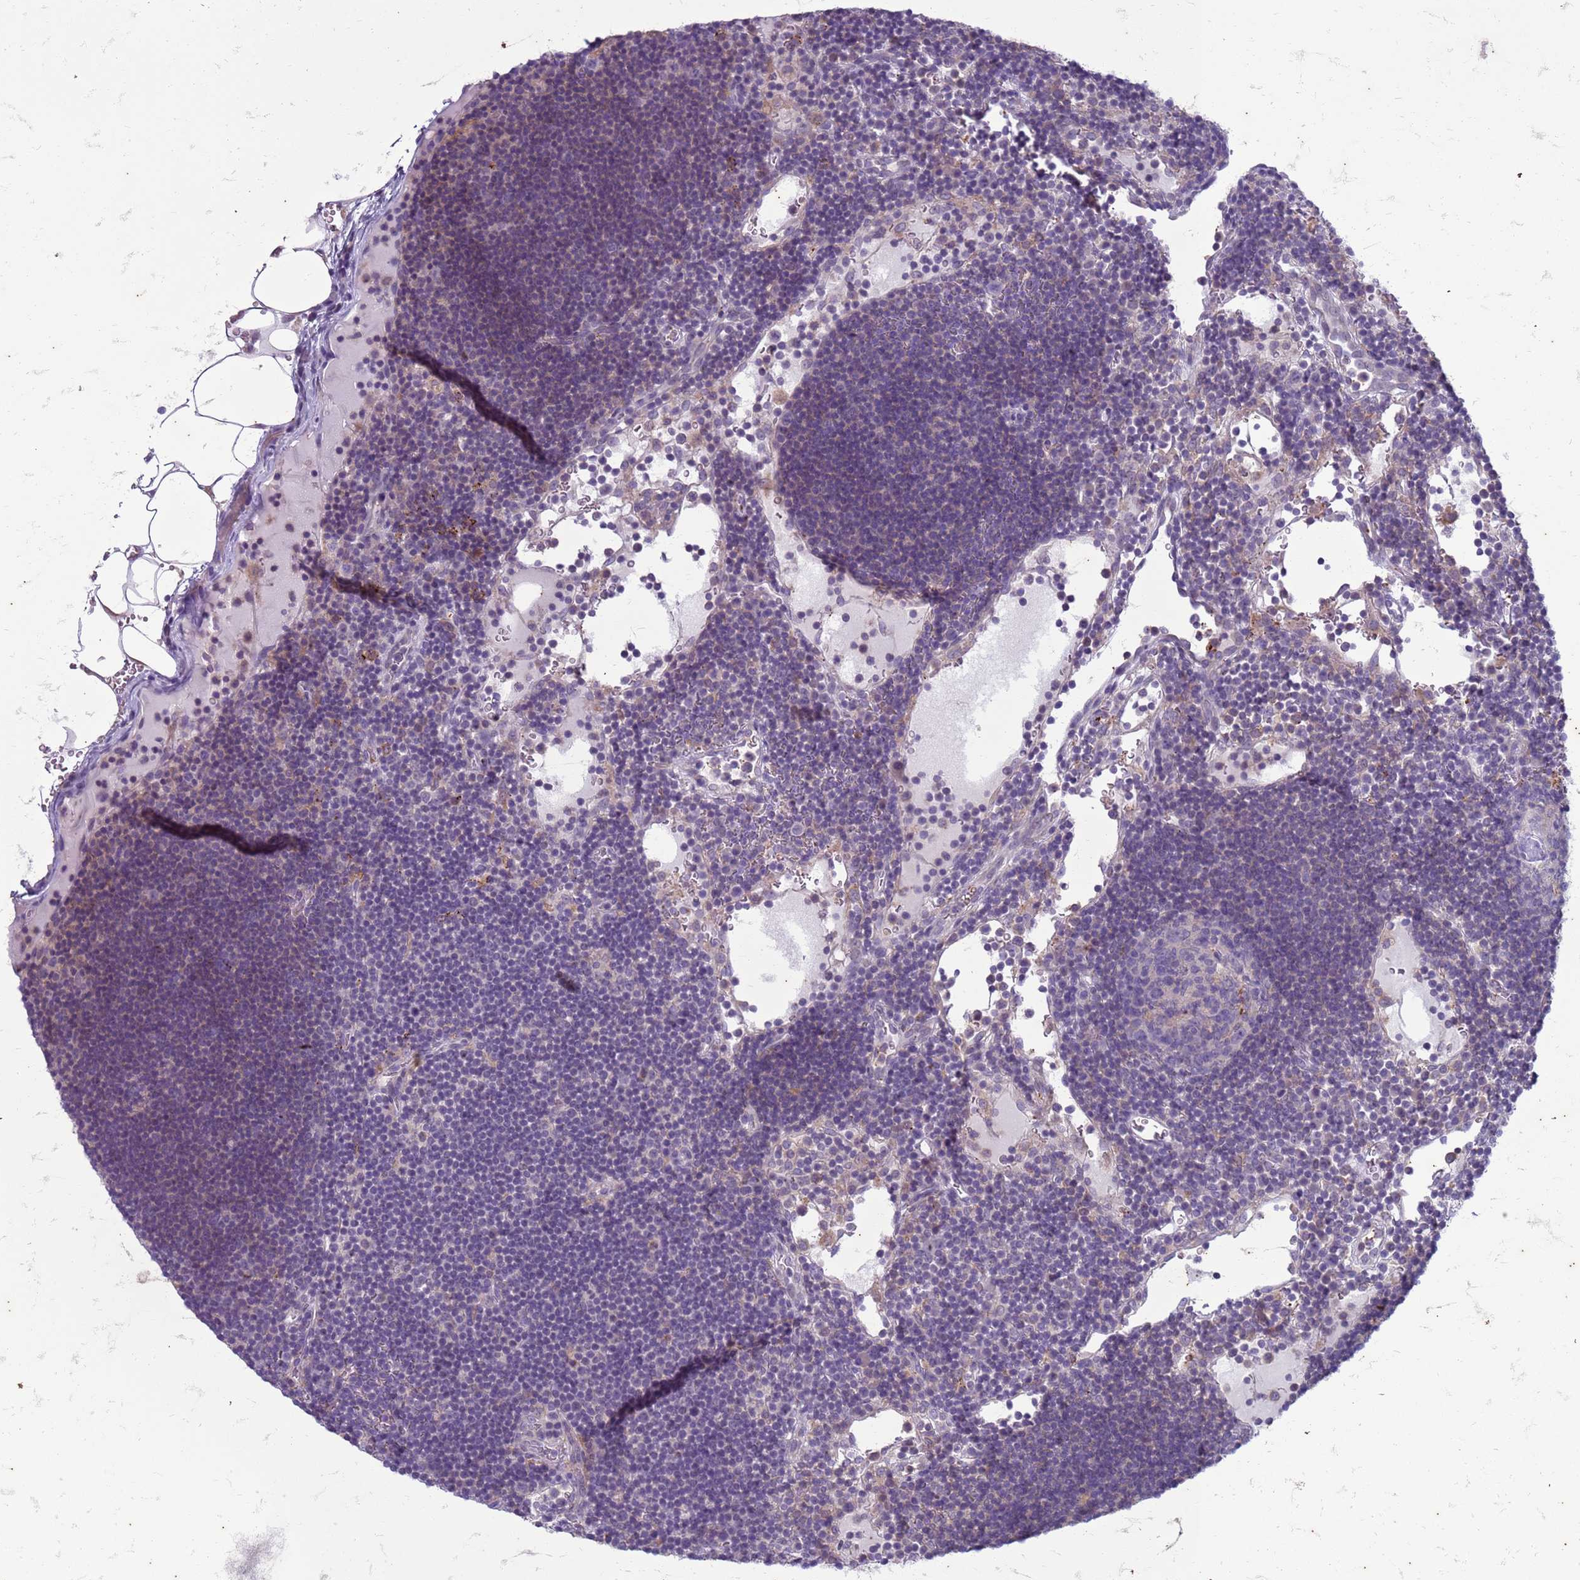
{"staining": {"intensity": "negative", "quantity": "none", "location": "none"}, "tissue": "lymph node", "cell_type": "Germinal center cells", "image_type": "normal", "snomed": [{"axis": "morphology", "description": "Normal tissue, NOS"}, {"axis": "topography", "description": "Lymph node"}], "caption": "Protein analysis of unremarkable lymph node demonstrates no significant positivity in germinal center cells.", "gene": "SLC15A3", "patient": {"sex": "male", "age": 53}}